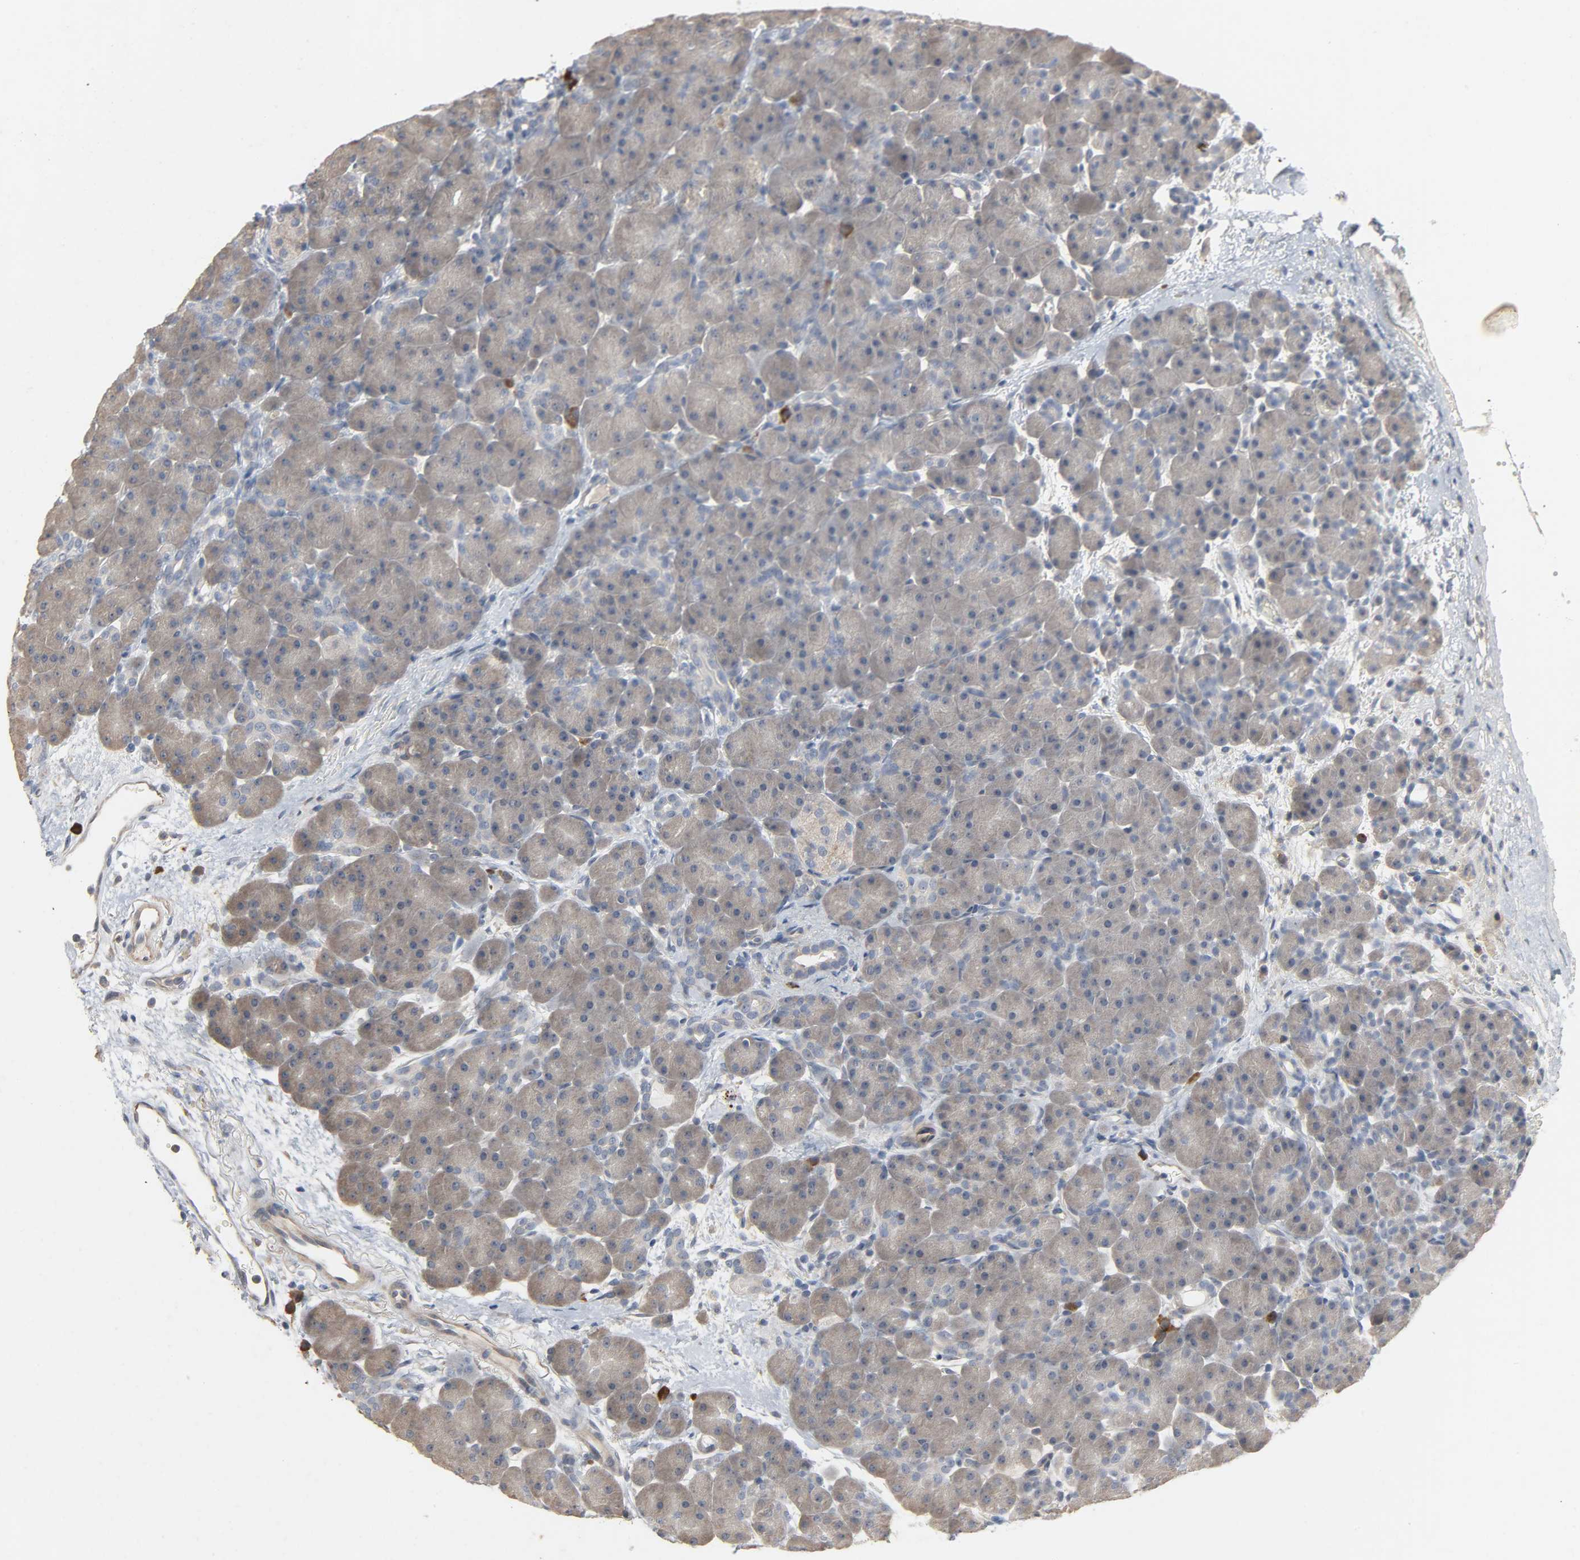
{"staining": {"intensity": "weak", "quantity": ">75%", "location": "cytoplasmic/membranous"}, "tissue": "pancreas", "cell_type": "Exocrine glandular cells", "image_type": "normal", "snomed": [{"axis": "morphology", "description": "Normal tissue, NOS"}, {"axis": "topography", "description": "Pancreas"}], "caption": "Weak cytoplasmic/membranous staining for a protein is identified in approximately >75% of exocrine glandular cells of normal pancreas using immunohistochemistry.", "gene": "CD4", "patient": {"sex": "male", "age": 66}}